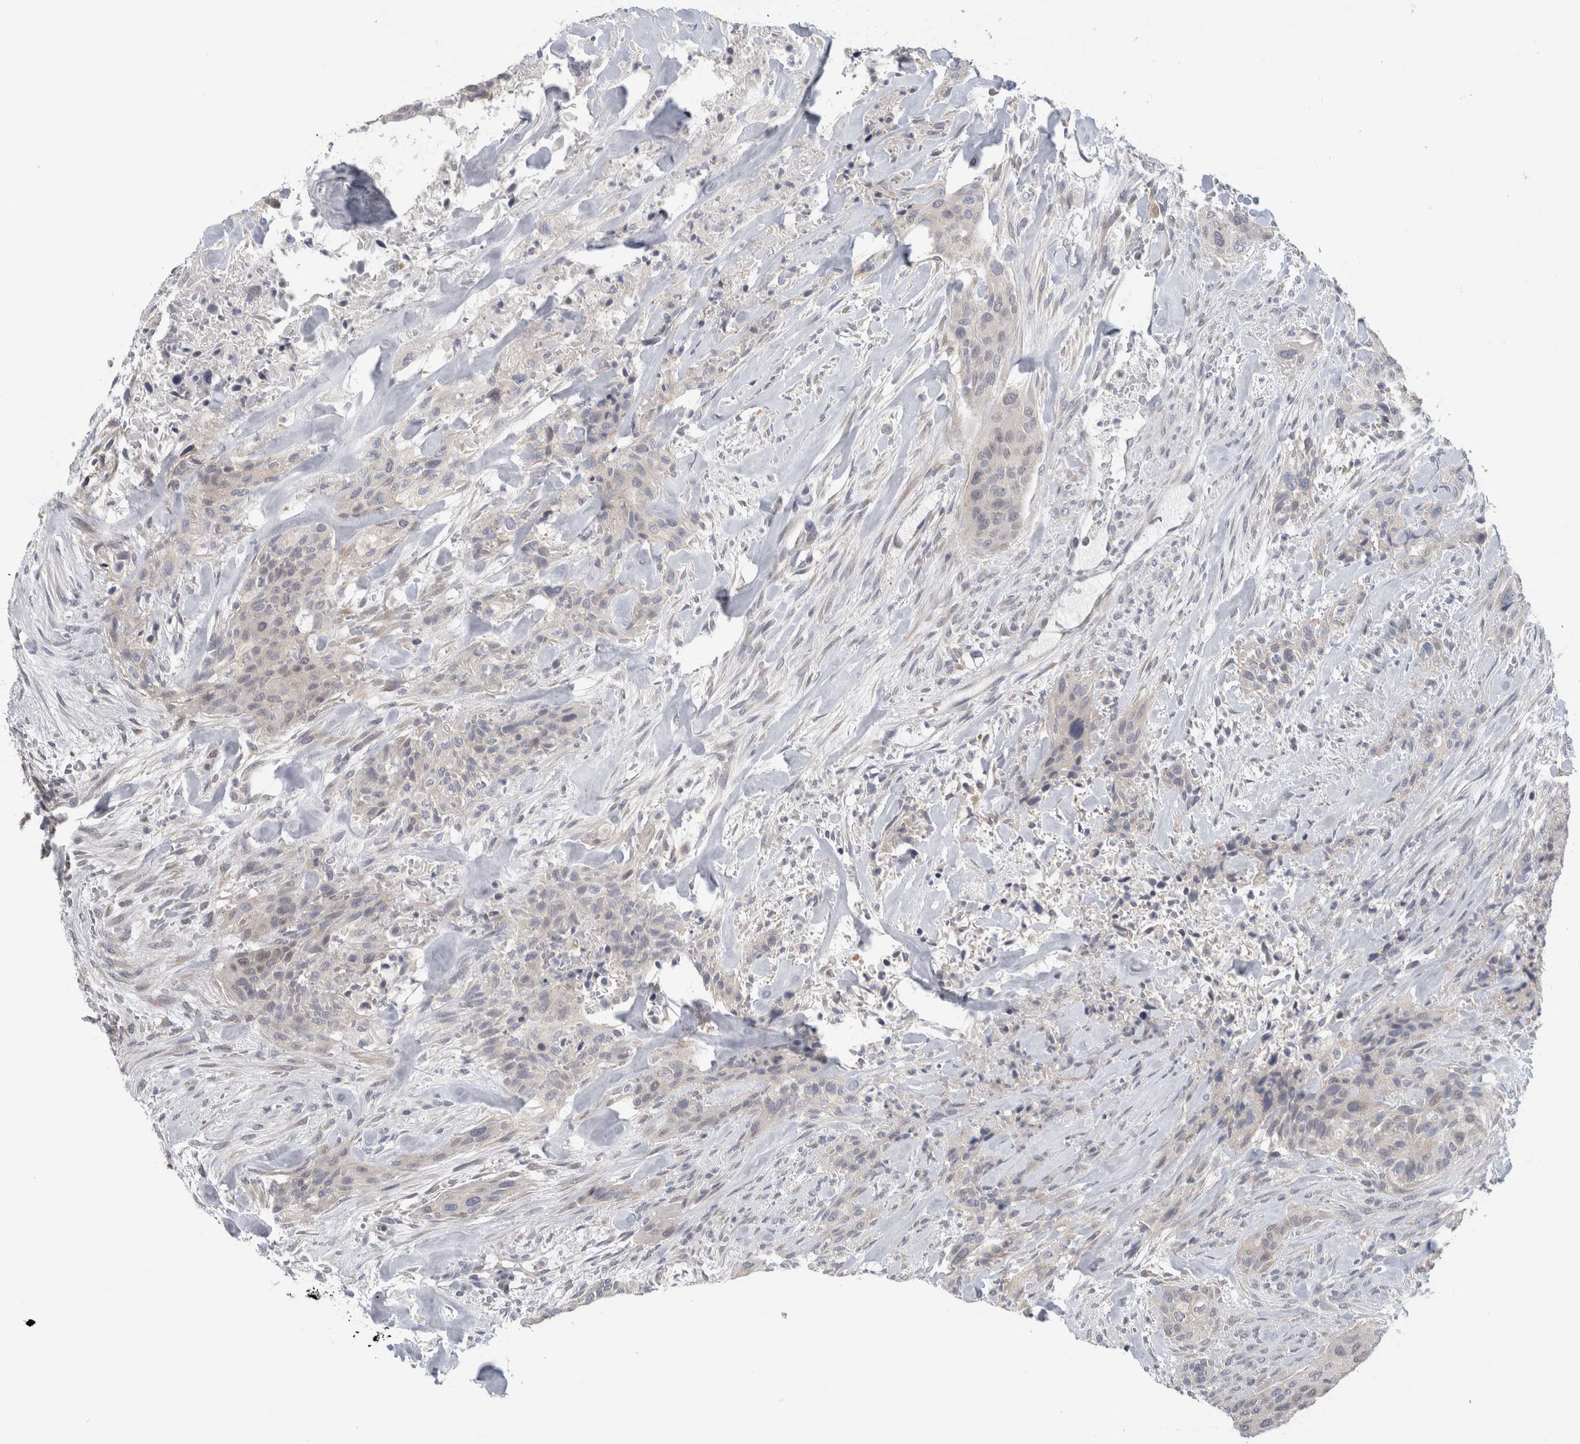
{"staining": {"intensity": "negative", "quantity": "none", "location": "none"}, "tissue": "urothelial cancer", "cell_type": "Tumor cells", "image_type": "cancer", "snomed": [{"axis": "morphology", "description": "Urothelial carcinoma, High grade"}, {"axis": "topography", "description": "Urinary bladder"}], "caption": "IHC of urothelial cancer demonstrates no staining in tumor cells.", "gene": "SYTL5", "patient": {"sex": "male", "age": 35}}